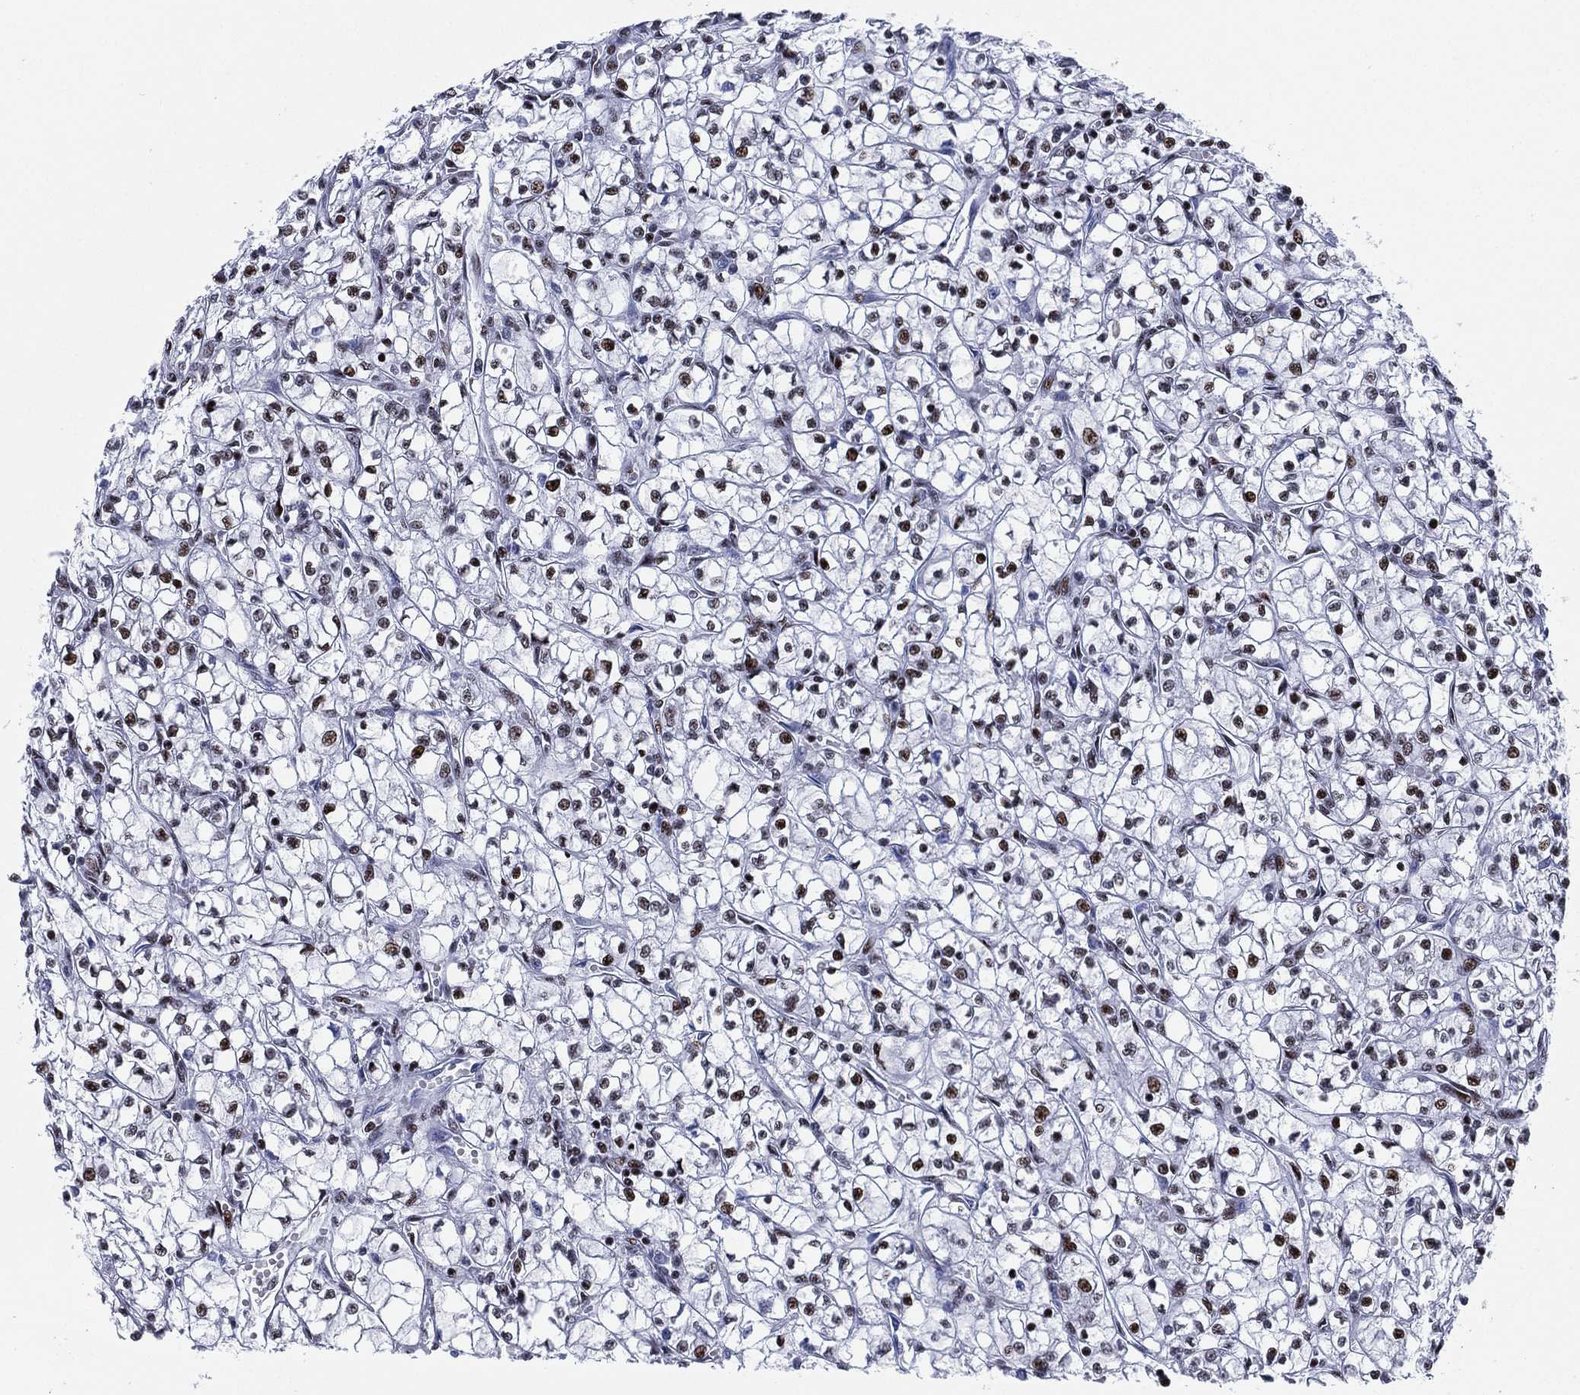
{"staining": {"intensity": "moderate", "quantity": "<25%", "location": "nuclear"}, "tissue": "renal cancer", "cell_type": "Tumor cells", "image_type": "cancer", "snomed": [{"axis": "morphology", "description": "Adenocarcinoma, NOS"}, {"axis": "topography", "description": "Kidney"}], "caption": "An immunohistochemistry (IHC) image of tumor tissue is shown. Protein staining in brown highlights moderate nuclear positivity in adenocarcinoma (renal) within tumor cells. (Brightfield microscopy of DAB IHC at high magnification).", "gene": "CYB561D2", "patient": {"sex": "female", "age": 64}}